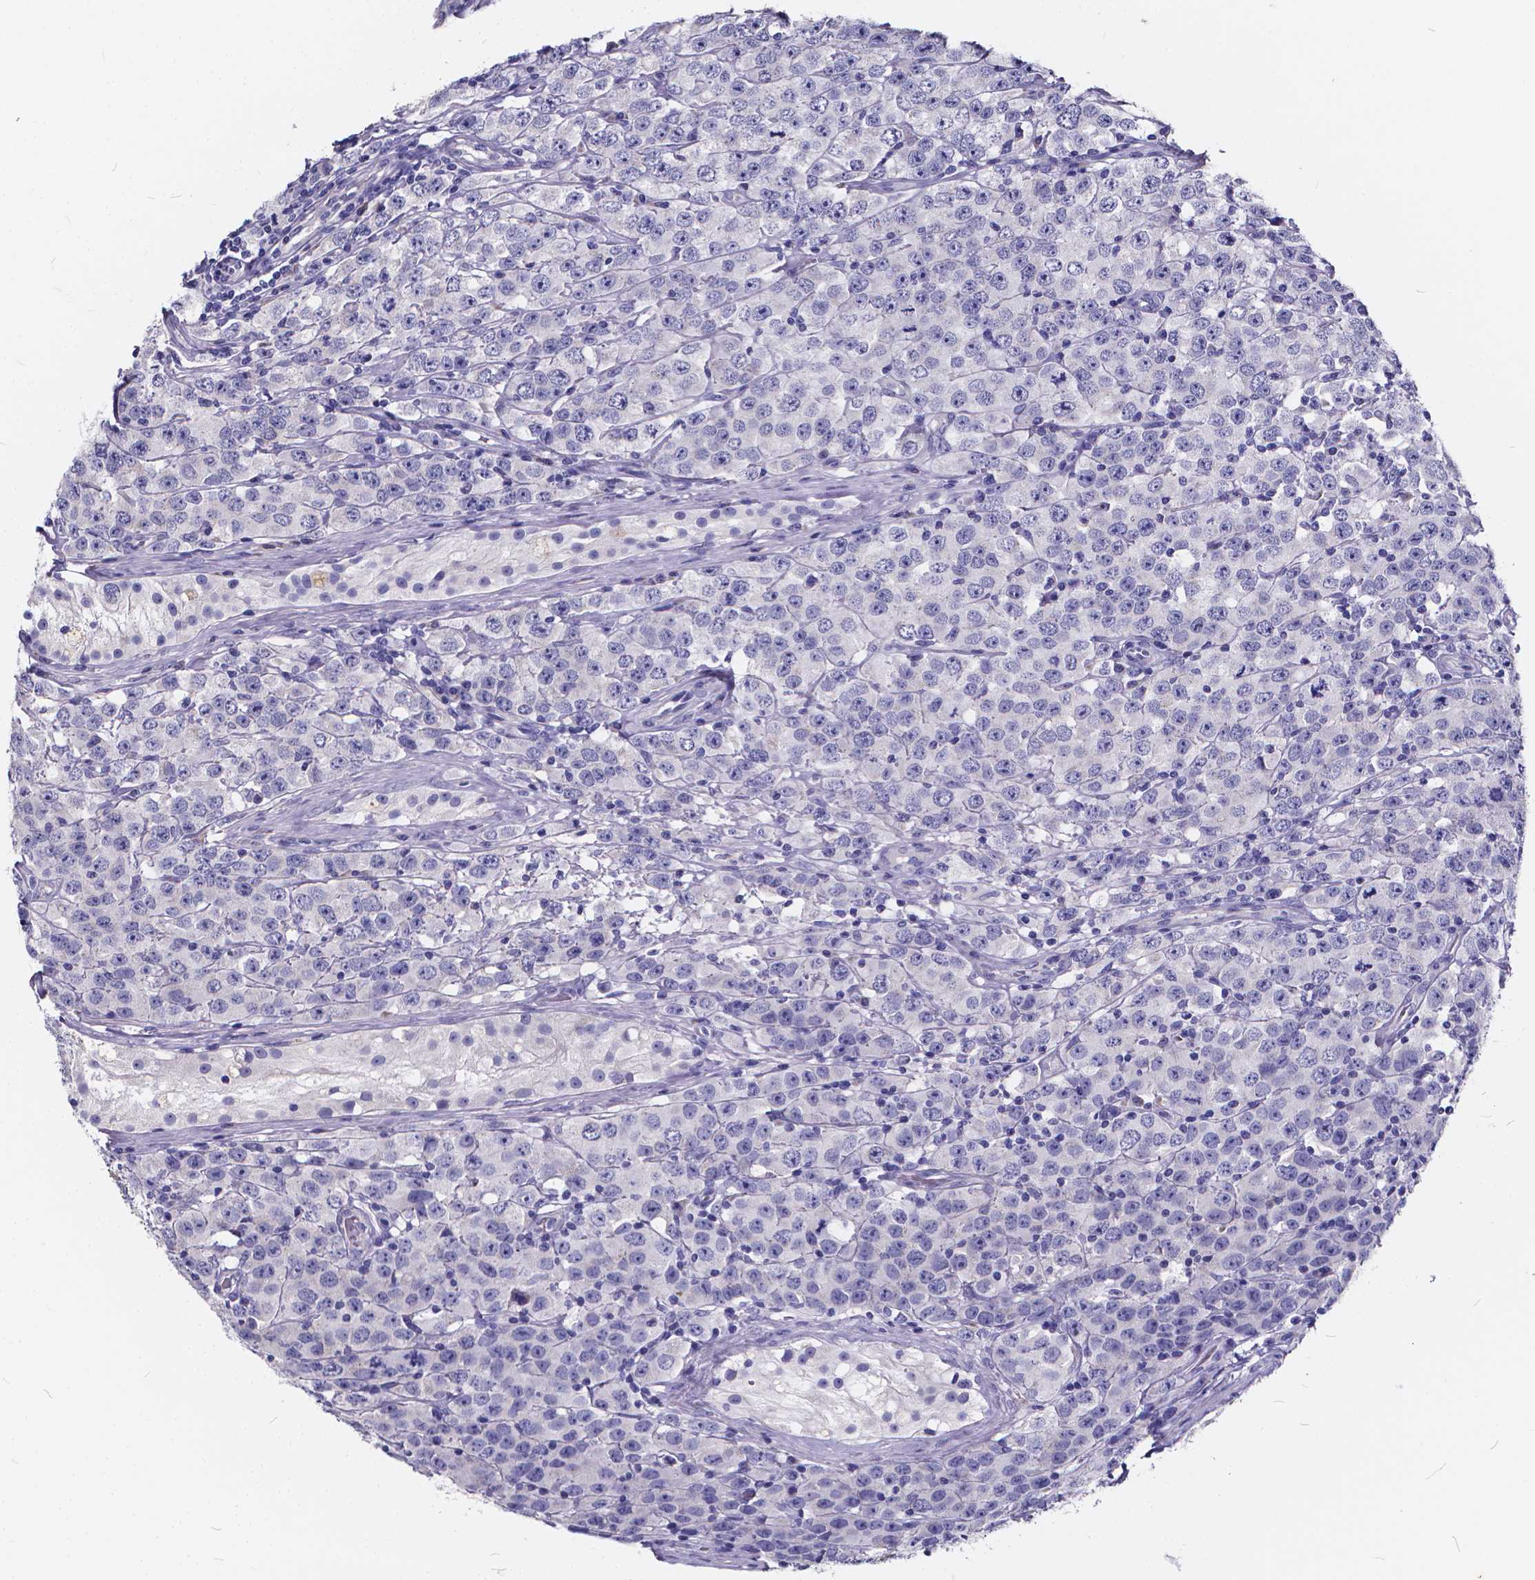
{"staining": {"intensity": "negative", "quantity": "none", "location": "none"}, "tissue": "testis cancer", "cell_type": "Tumor cells", "image_type": "cancer", "snomed": [{"axis": "morphology", "description": "Seminoma, NOS"}, {"axis": "topography", "description": "Testis"}], "caption": "High magnification brightfield microscopy of testis seminoma stained with DAB (brown) and counterstained with hematoxylin (blue): tumor cells show no significant expression.", "gene": "SPEF2", "patient": {"sex": "male", "age": 52}}